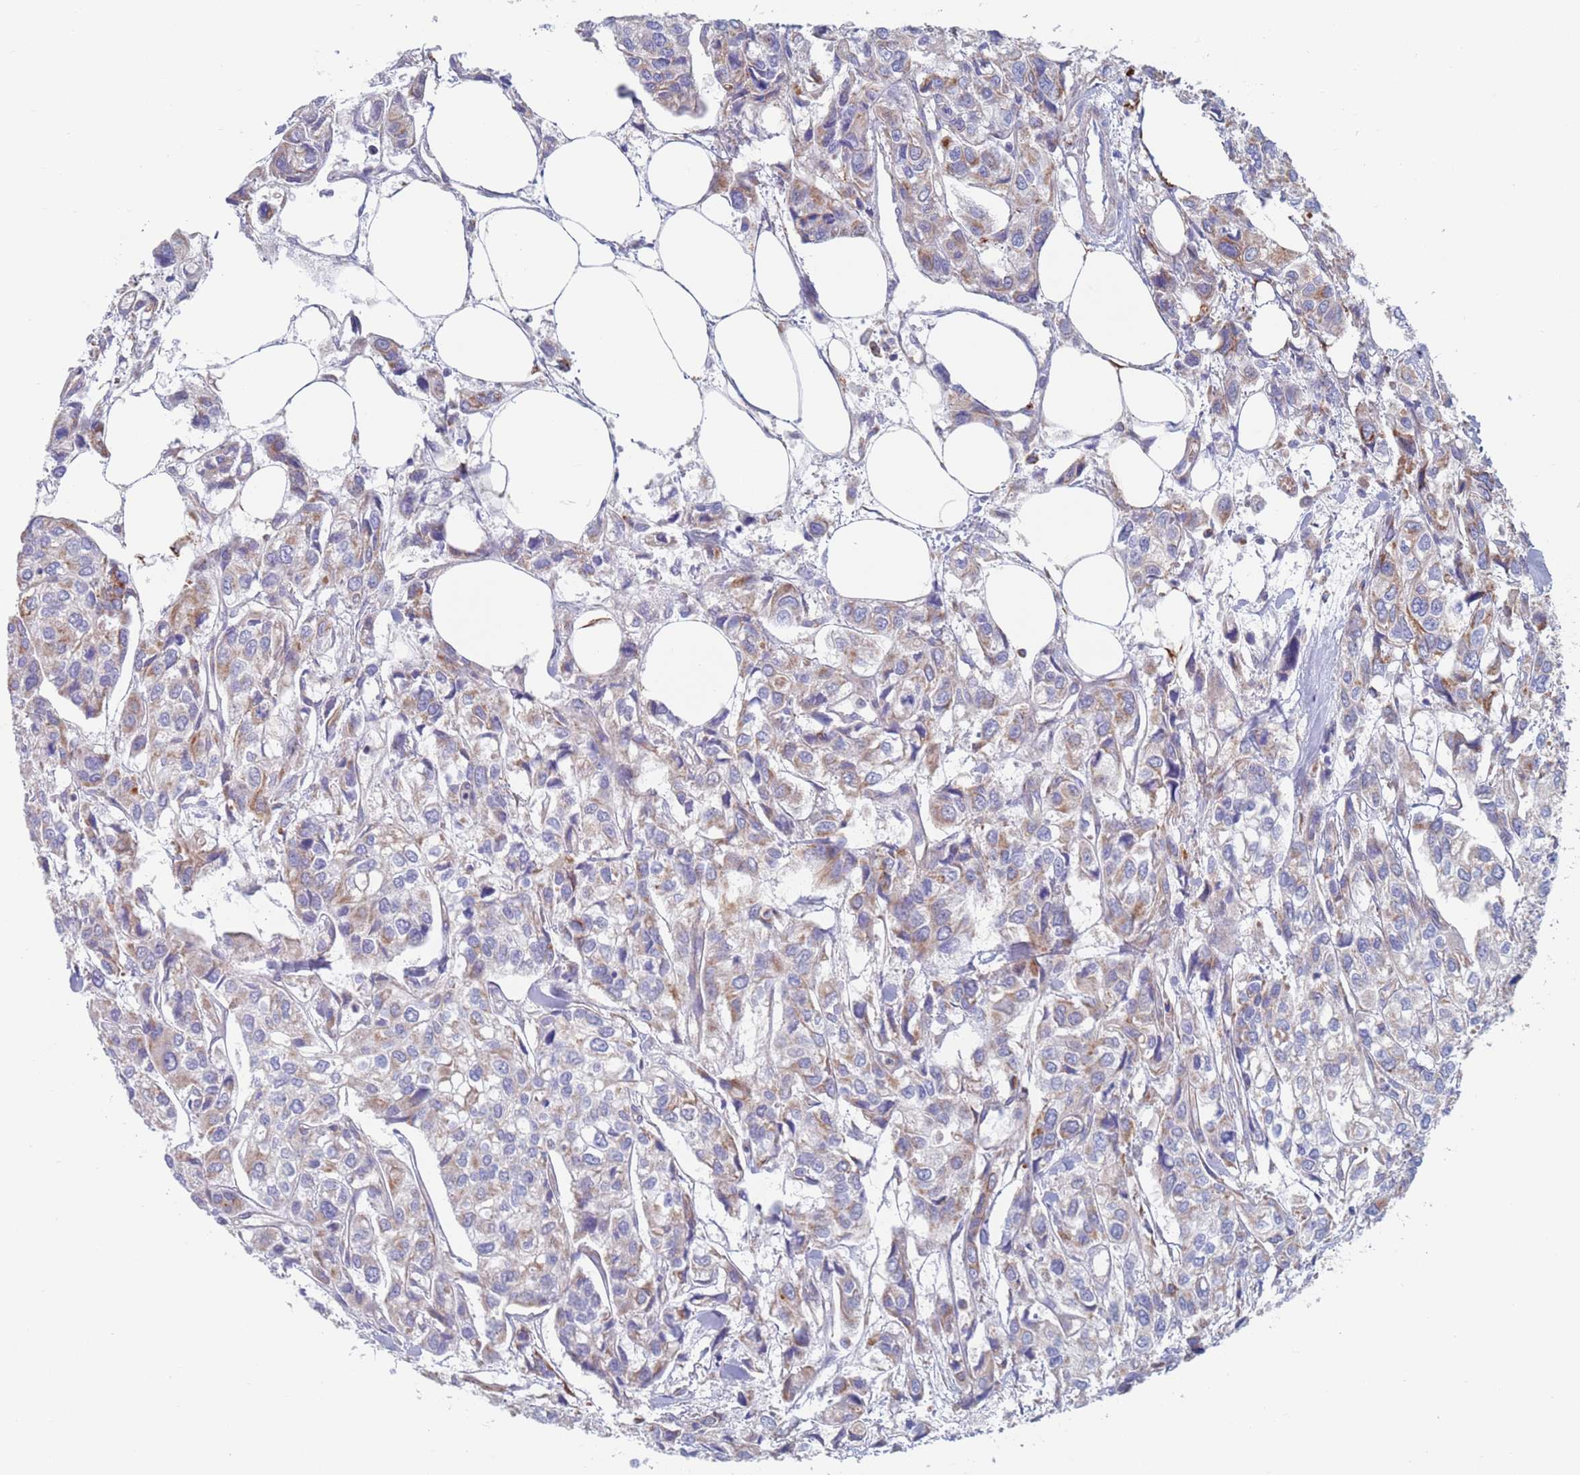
{"staining": {"intensity": "weak", "quantity": "25%-75%", "location": "cytoplasmic/membranous"}, "tissue": "urothelial cancer", "cell_type": "Tumor cells", "image_type": "cancer", "snomed": [{"axis": "morphology", "description": "Urothelial carcinoma, High grade"}, {"axis": "topography", "description": "Urinary bladder"}], "caption": "Immunohistochemical staining of human urothelial cancer exhibits low levels of weak cytoplasmic/membranous positivity in approximately 25%-75% of tumor cells.", "gene": "CHCHD6", "patient": {"sex": "male", "age": 67}}